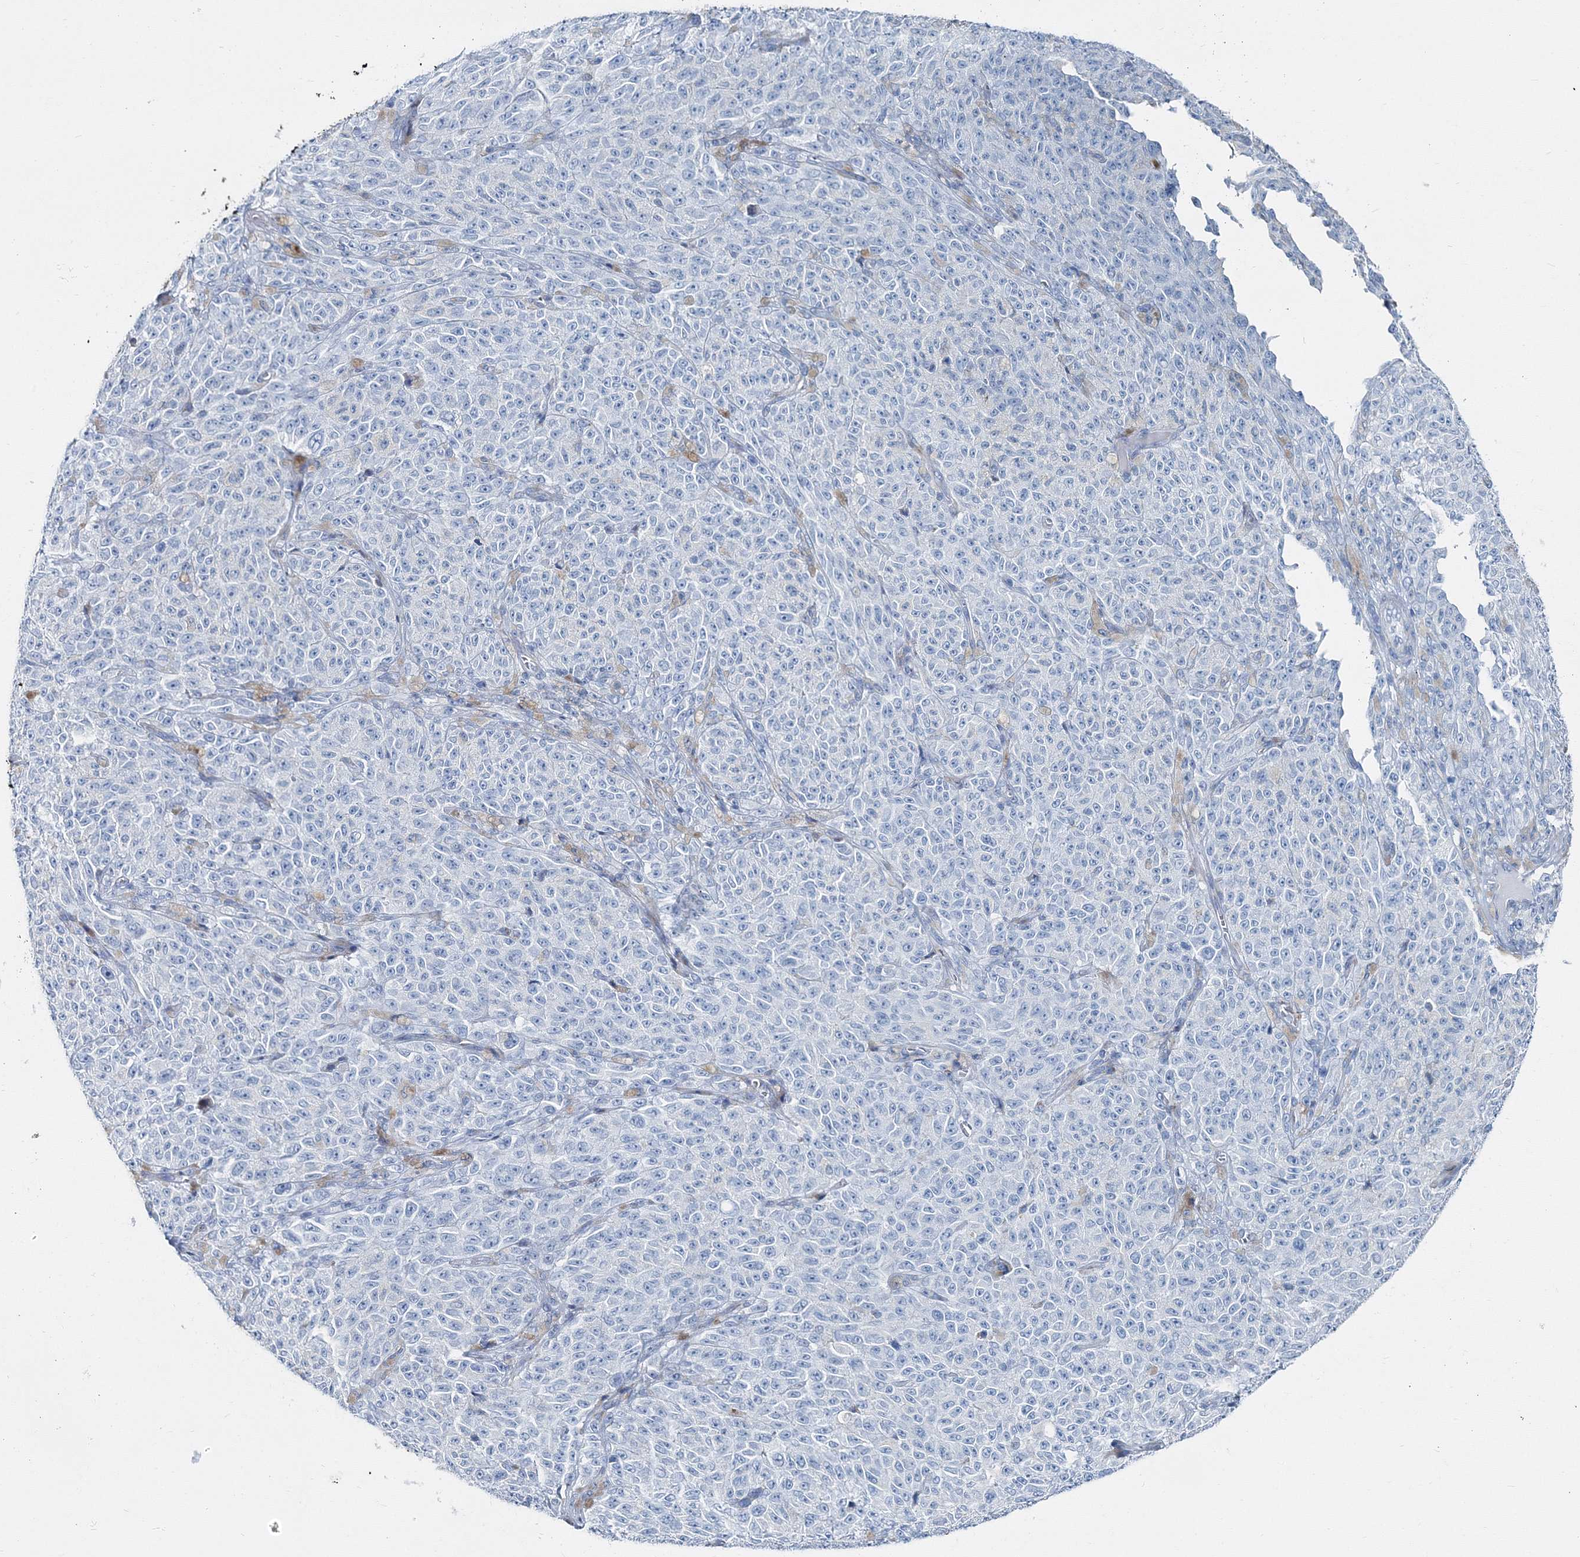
{"staining": {"intensity": "negative", "quantity": "none", "location": "none"}, "tissue": "melanoma", "cell_type": "Tumor cells", "image_type": "cancer", "snomed": [{"axis": "morphology", "description": "Malignant melanoma, NOS"}, {"axis": "topography", "description": "Skin"}], "caption": "Immunohistochemistry (IHC) of malignant melanoma exhibits no staining in tumor cells.", "gene": "GABARAPL2", "patient": {"sex": "female", "age": 82}}